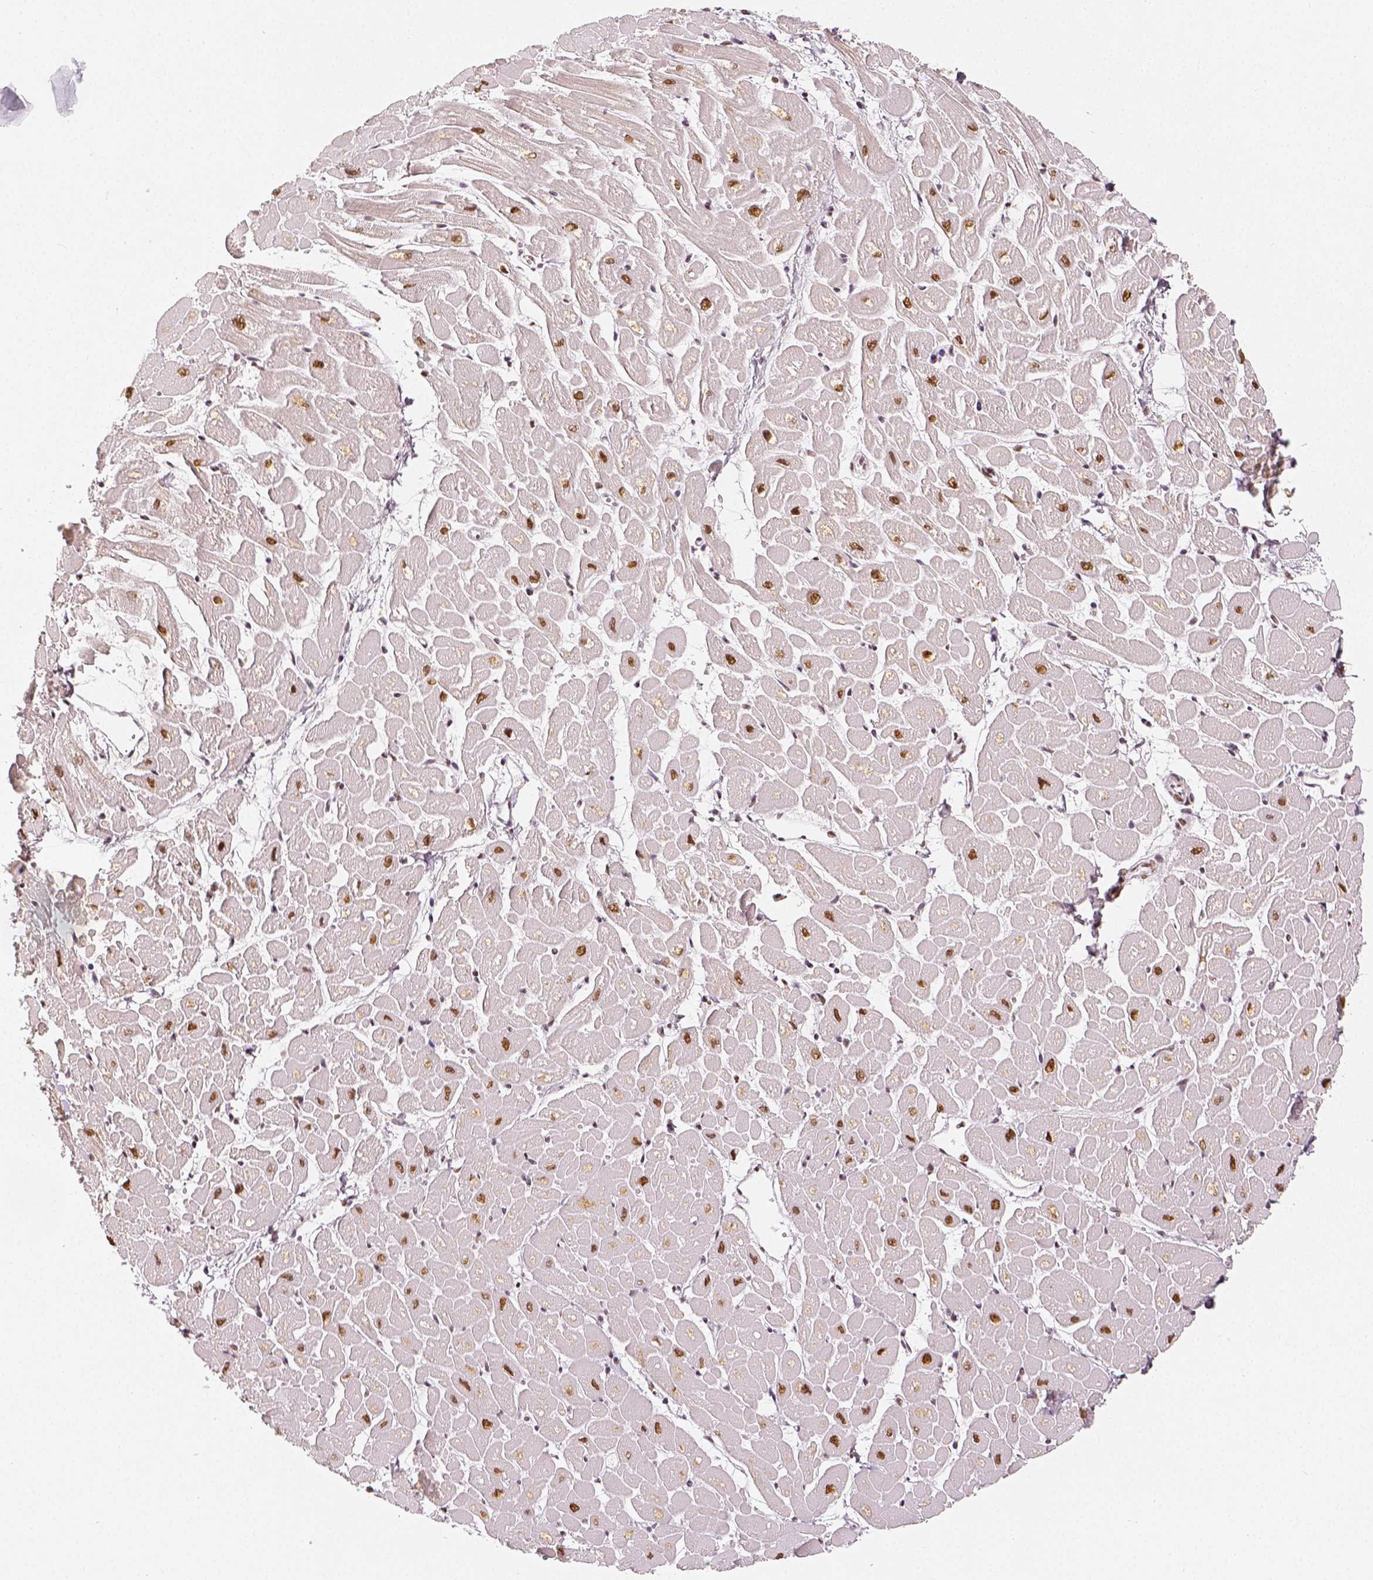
{"staining": {"intensity": "moderate", "quantity": ">75%", "location": "nuclear"}, "tissue": "heart muscle", "cell_type": "Cardiomyocytes", "image_type": "normal", "snomed": [{"axis": "morphology", "description": "Normal tissue, NOS"}, {"axis": "topography", "description": "Heart"}], "caption": "About >75% of cardiomyocytes in unremarkable human heart muscle demonstrate moderate nuclear protein staining as visualized by brown immunohistochemical staining.", "gene": "KDM5B", "patient": {"sex": "male", "age": 57}}